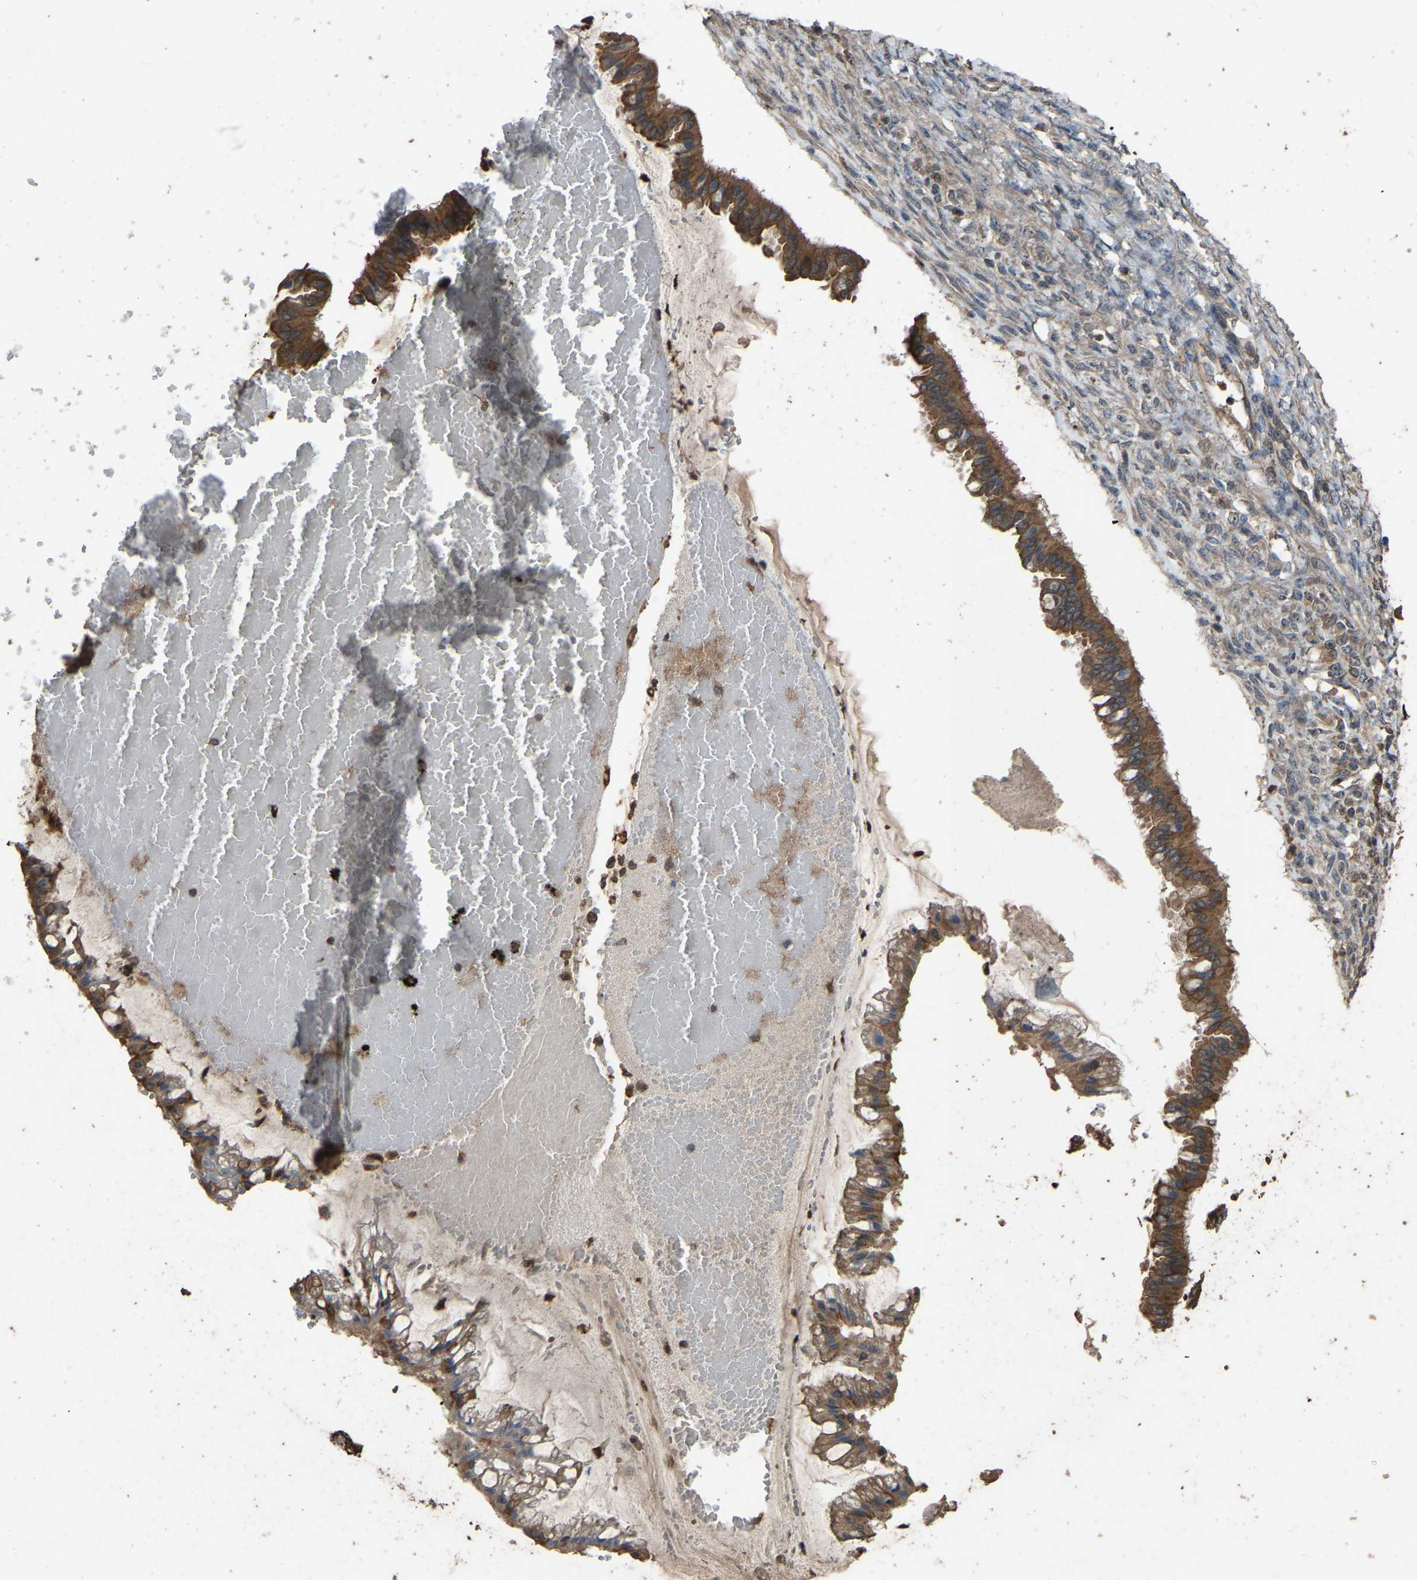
{"staining": {"intensity": "moderate", "quantity": ">75%", "location": "cytoplasmic/membranous"}, "tissue": "ovarian cancer", "cell_type": "Tumor cells", "image_type": "cancer", "snomed": [{"axis": "morphology", "description": "Cystadenocarcinoma, mucinous, NOS"}, {"axis": "topography", "description": "Ovary"}], "caption": "Human ovarian cancer (mucinous cystadenocarcinoma) stained for a protein (brown) exhibits moderate cytoplasmic/membranous positive staining in about >75% of tumor cells.", "gene": "FHIT", "patient": {"sex": "female", "age": 73}}